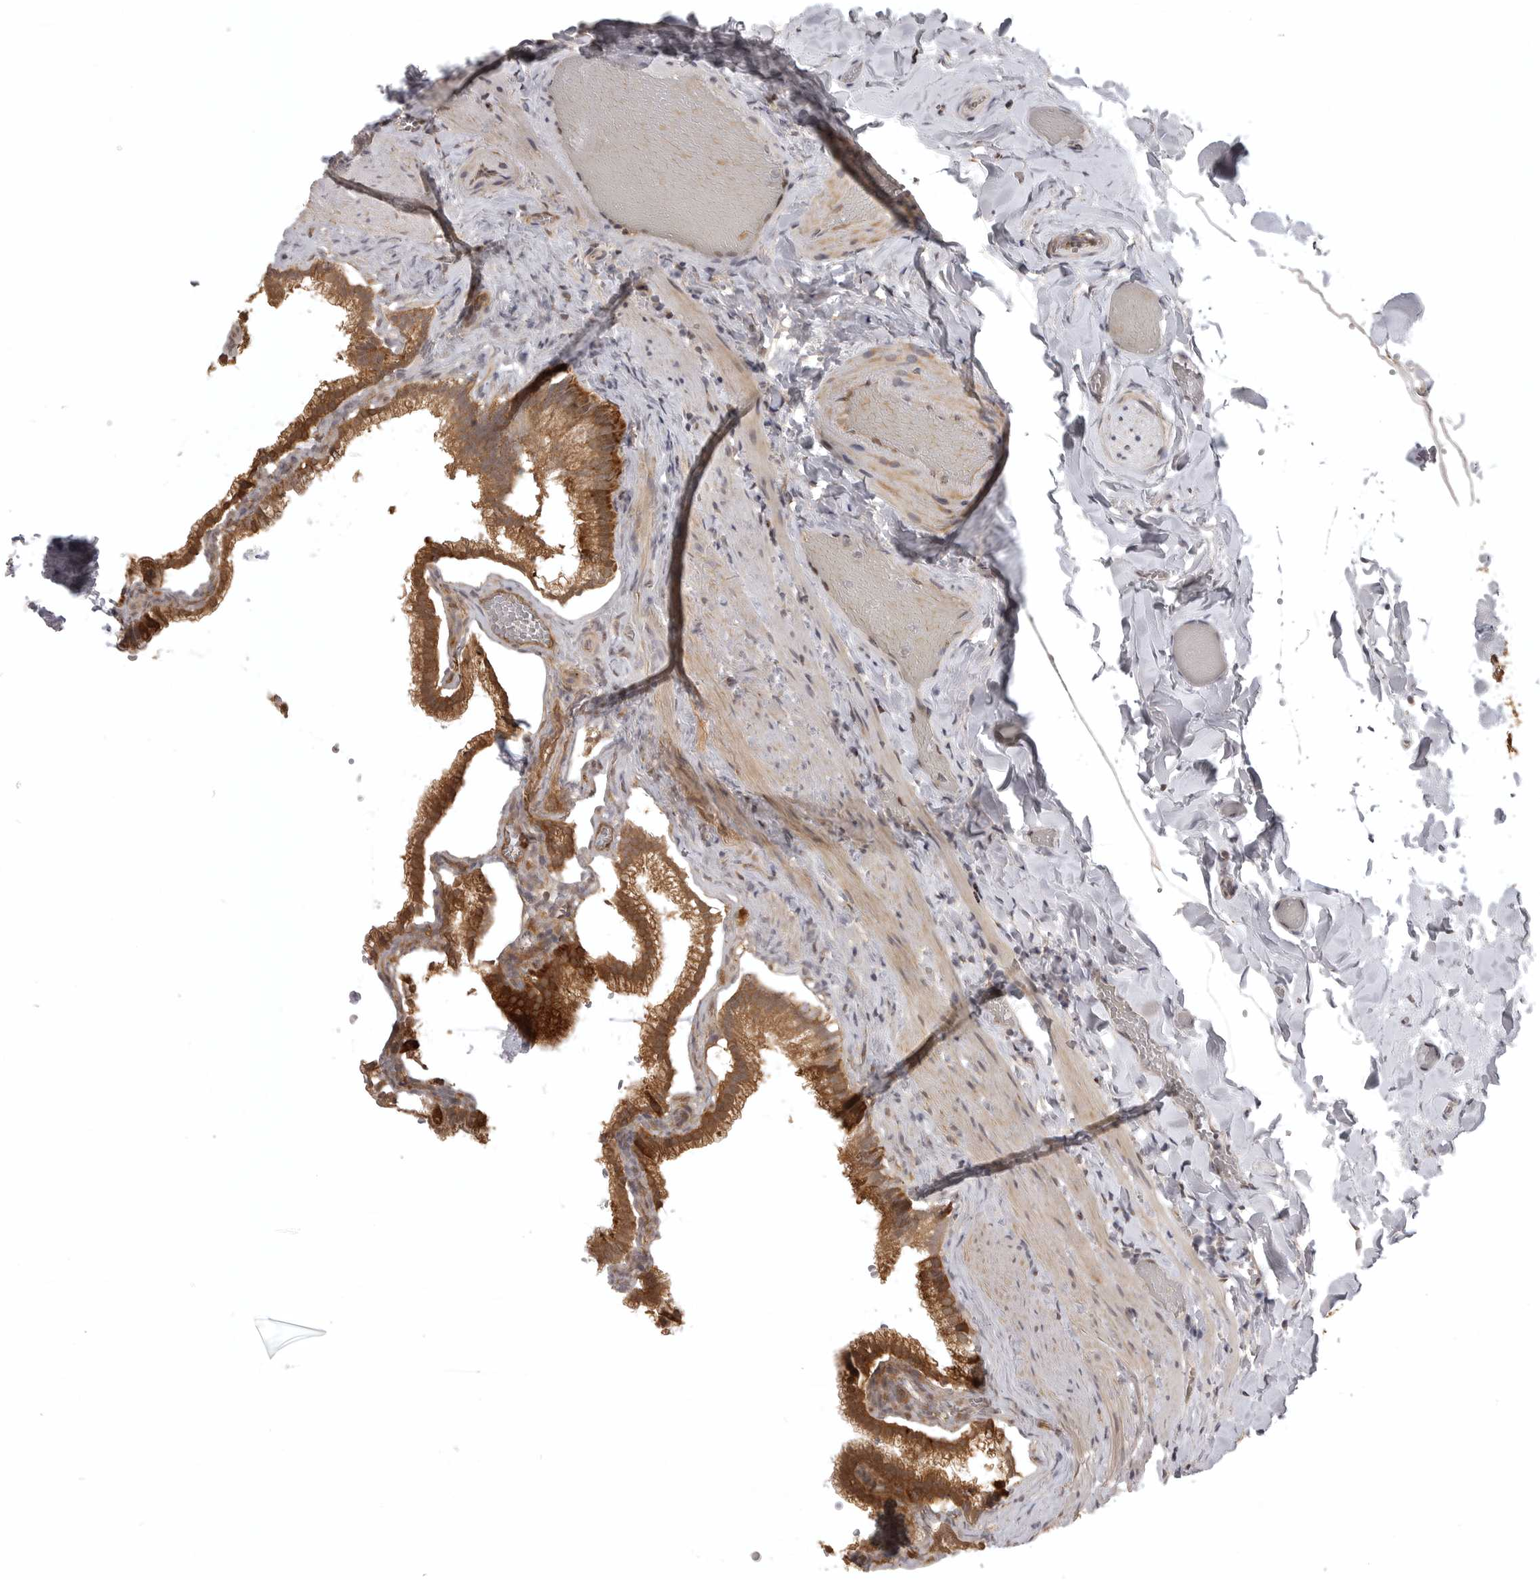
{"staining": {"intensity": "moderate", "quantity": ">75%", "location": "cytoplasmic/membranous"}, "tissue": "gallbladder", "cell_type": "Glandular cells", "image_type": "normal", "snomed": [{"axis": "morphology", "description": "Normal tissue, NOS"}, {"axis": "topography", "description": "Gallbladder"}], "caption": "Immunohistochemistry of normal gallbladder demonstrates medium levels of moderate cytoplasmic/membranous positivity in approximately >75% of glandular cells.", "gene": "POLE2", "patient": {"sex": "male", "age": 38}}